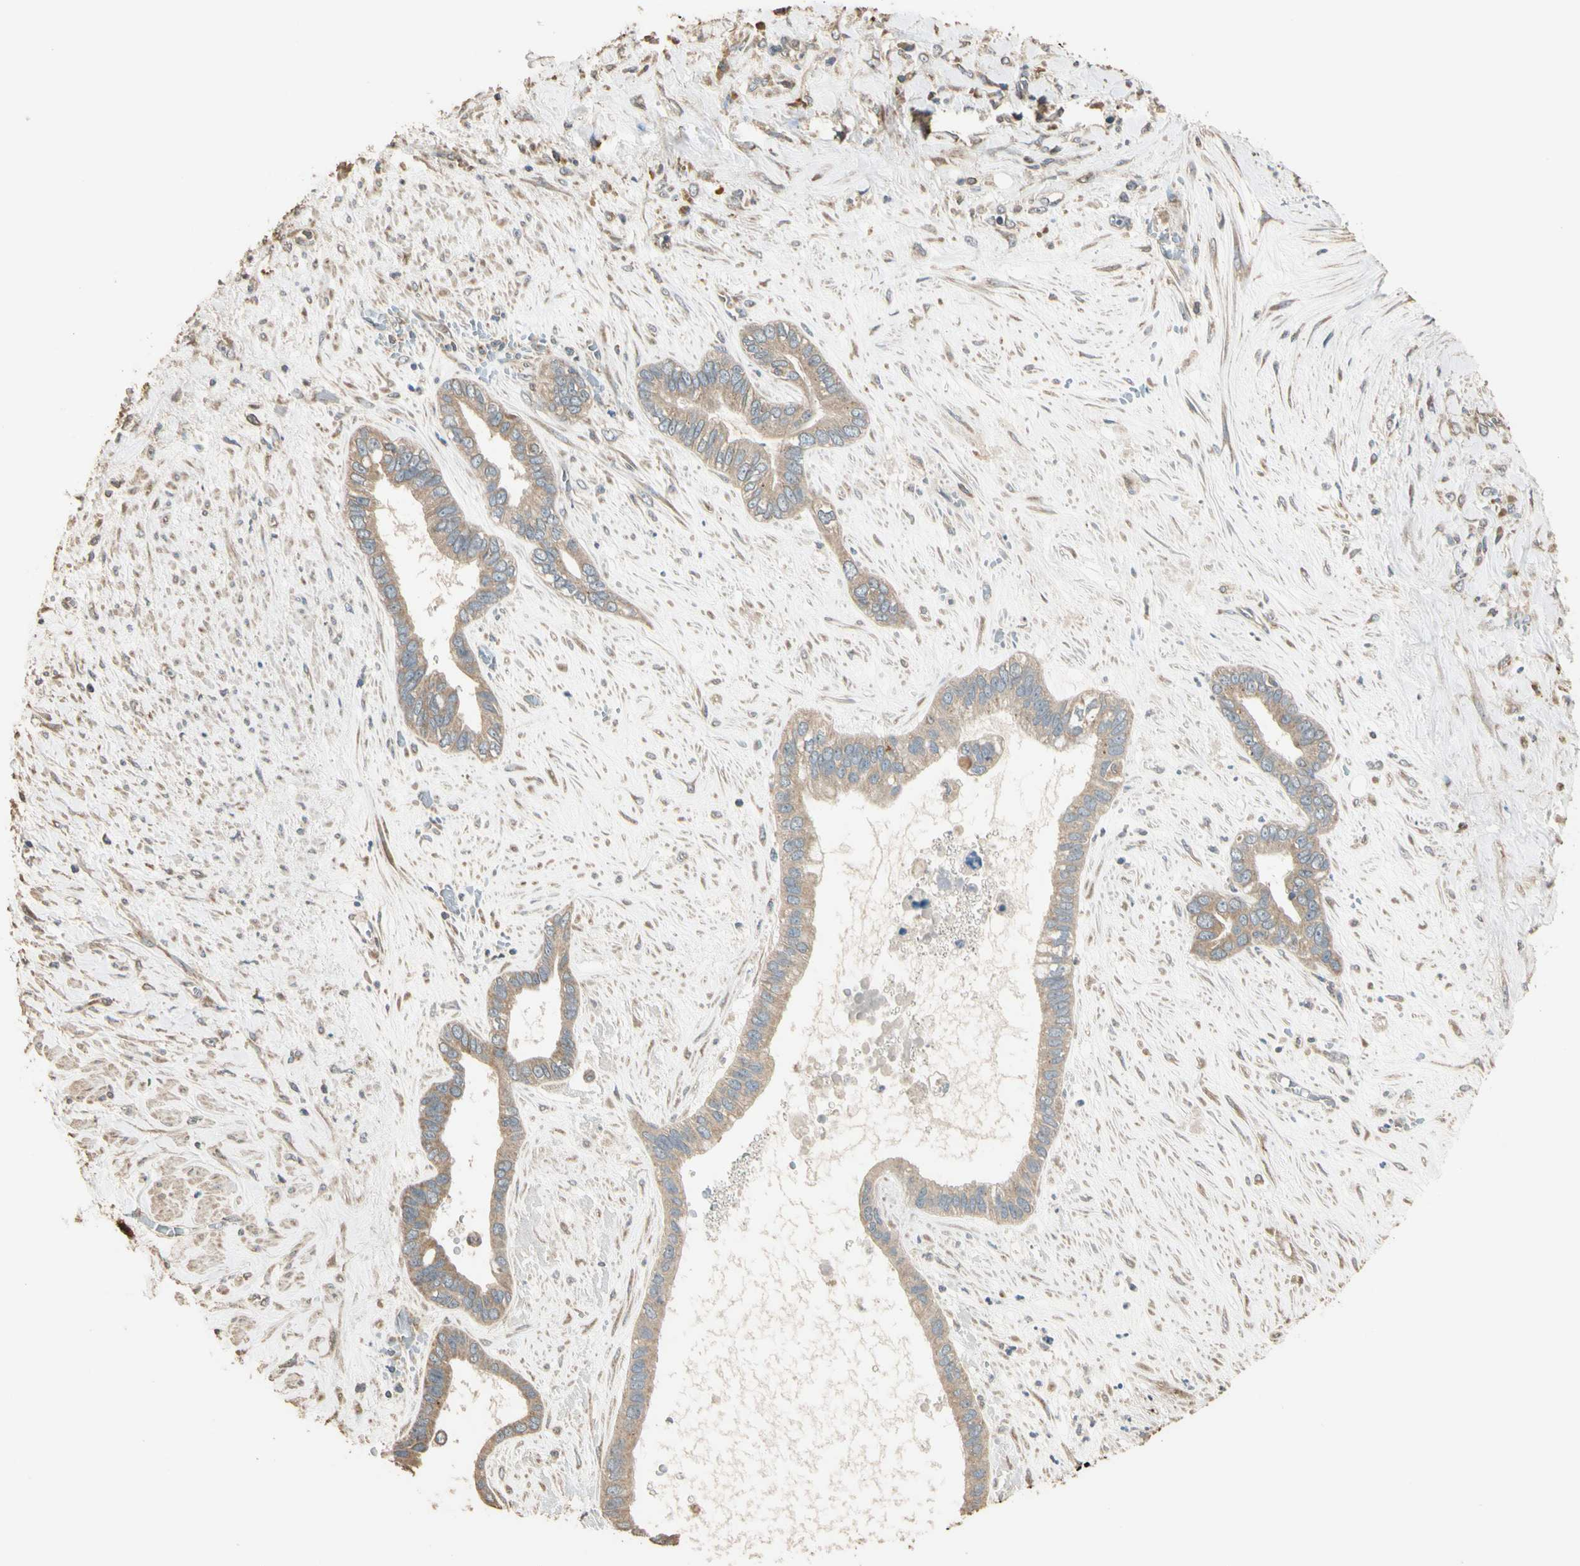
{"staining": {"intensity": "moderate", "quantity": ">75%", "location": "cytoplasmic/membranous"}, "tissue": "liver cancer", "cell_type": "Tumor cells", "image_type": "cancer", "snomed": [{"axis": "morphology", "description": "Cholangiocarcinoma"}, {"axis": "topography", "description": "Liver"}], "caption": "A photomicrograph of liver cancer (cholangiocarcinoma) stained for a protein exhibits moderate cytoplasmic/membranous brown staining in tumor cells.", "gene": "STX18", "patient": {"sex": "female", "age": 65}}